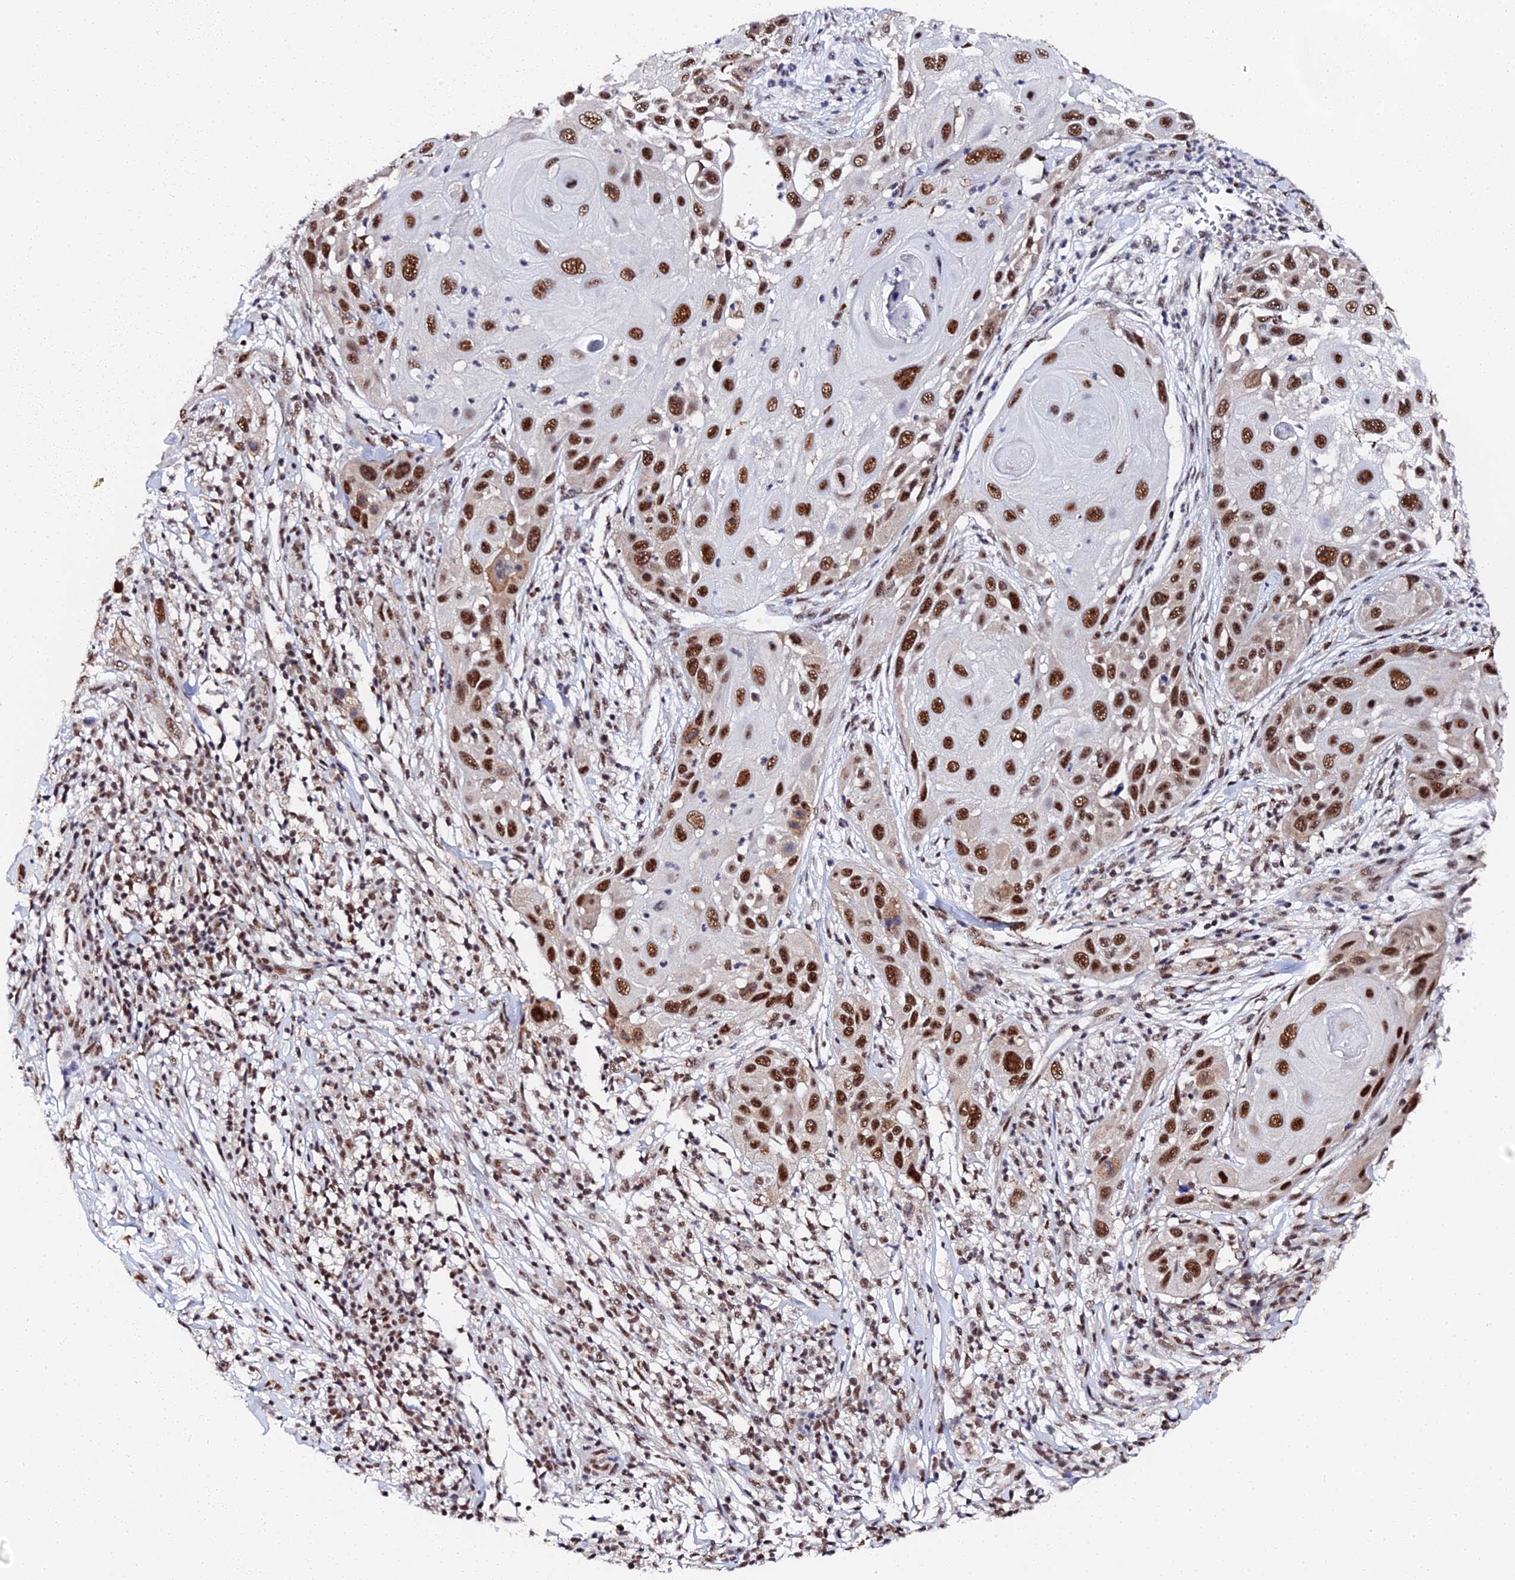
{"staining": {"intensity": "strong", "quantity": ">75%", "location": "nuclear"}, "tissue": "skin cancer", "cell_type": "Tumor cells", "image_type": "cancer", "snomed": [{"axis": "morphology", "description": "Squamous cell carcinoma, NOS"}, {"axis": "topography", "description": "Skin"}], "caption": "Tumor cells reveal strong nuclear expression in approximately >75% of cells in skin cancer.", "gene": "MAGOHB", "patient": {"sex": "female", "age": 44}}